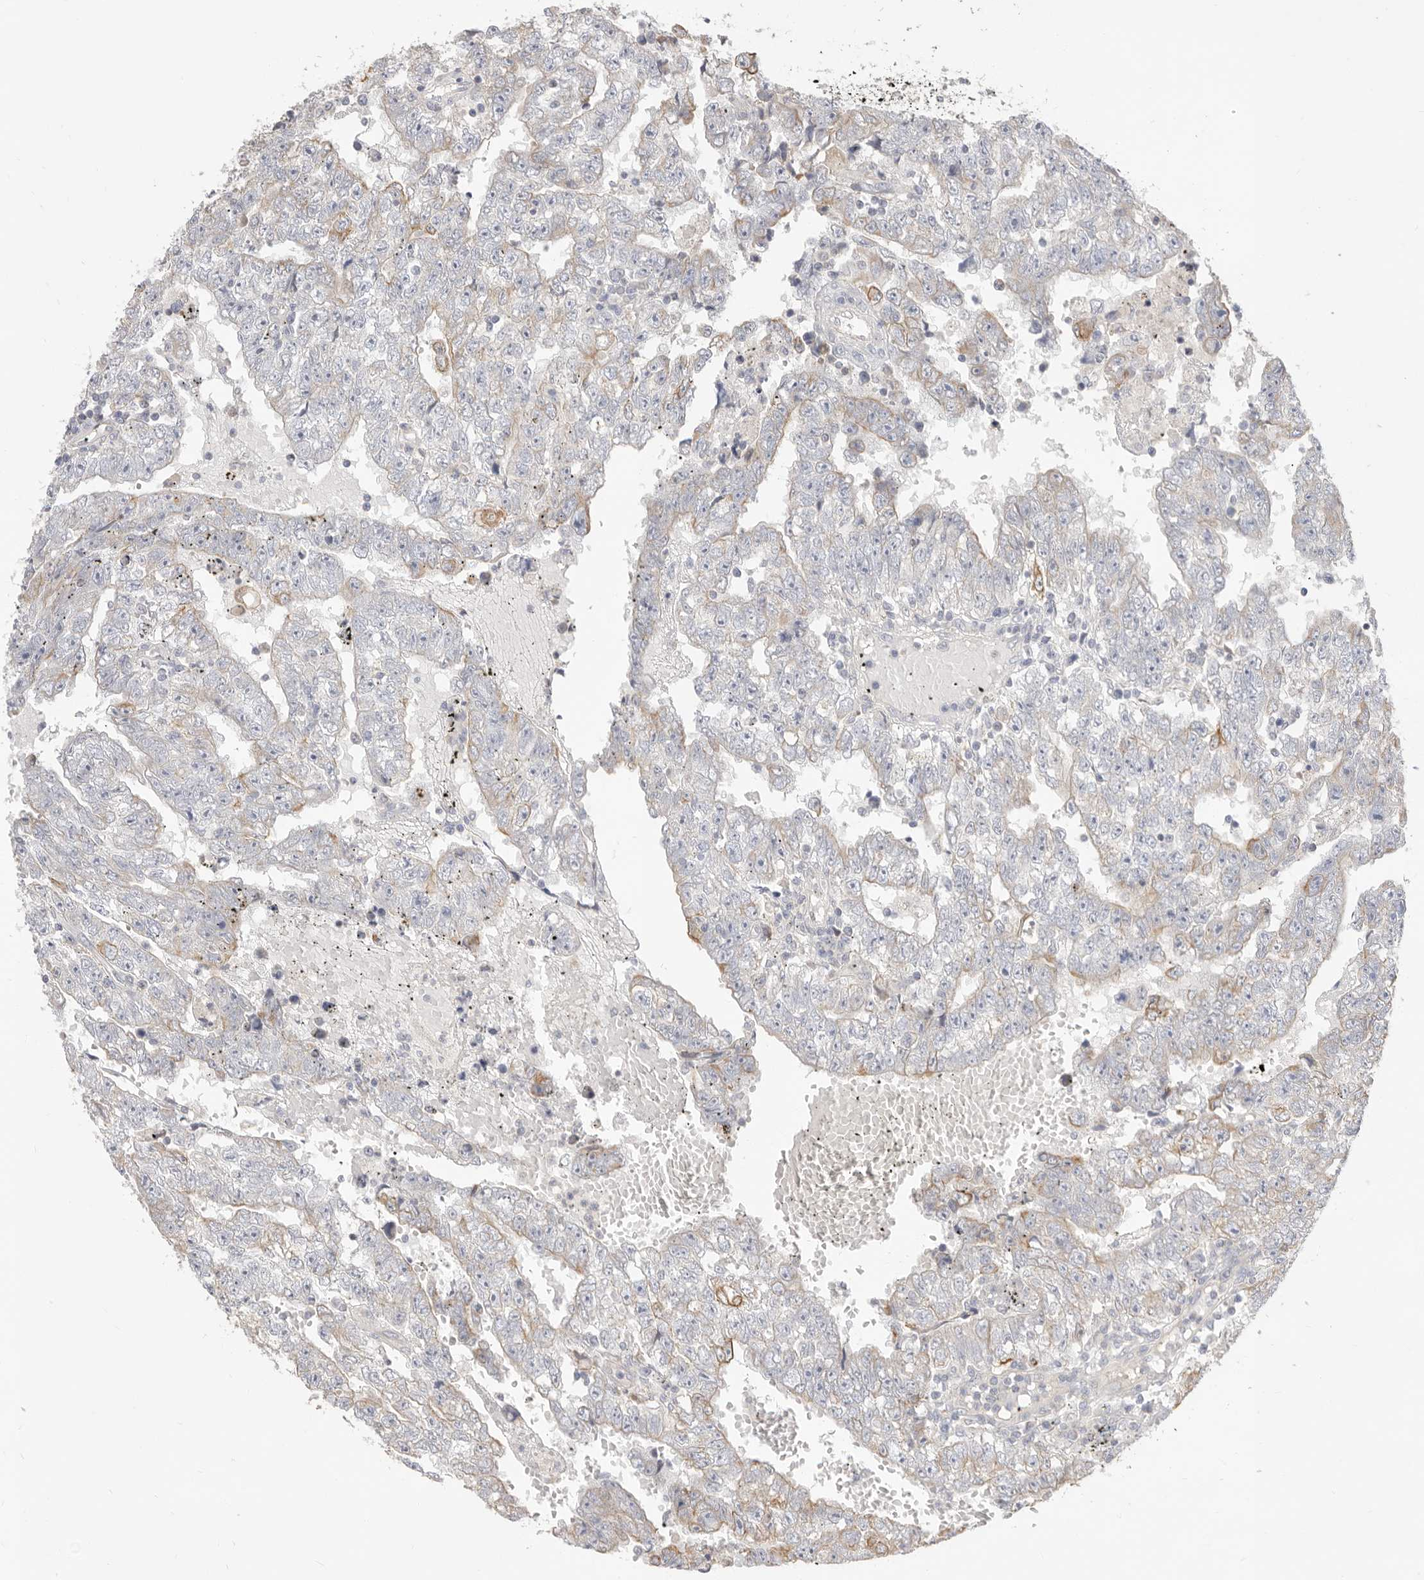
{"staining": {"intensity": "moderate", "quantity": "<25%", "location": "cytoplasmic/membranous"}, "tissue": "testis cancer", "cell_type": "Tumor cells", "image_type": "cancer", "snomed": [{"axis": "morphology", "description": "Carcinoma, Embryonal, NOS"}, {"axis": "topography", "description": "Testis"}], "caption": "Immunohistochemistry (IHC) (DAB (3,3'-diaminobenzidine)) staining of human testis embryonal carcinoma reveals moderate cytoplasmic/membranous protein staining in approximately <25% of tumor cells.", "gene": "USH1C", "patient": {"sex": "male", "age": 25}}